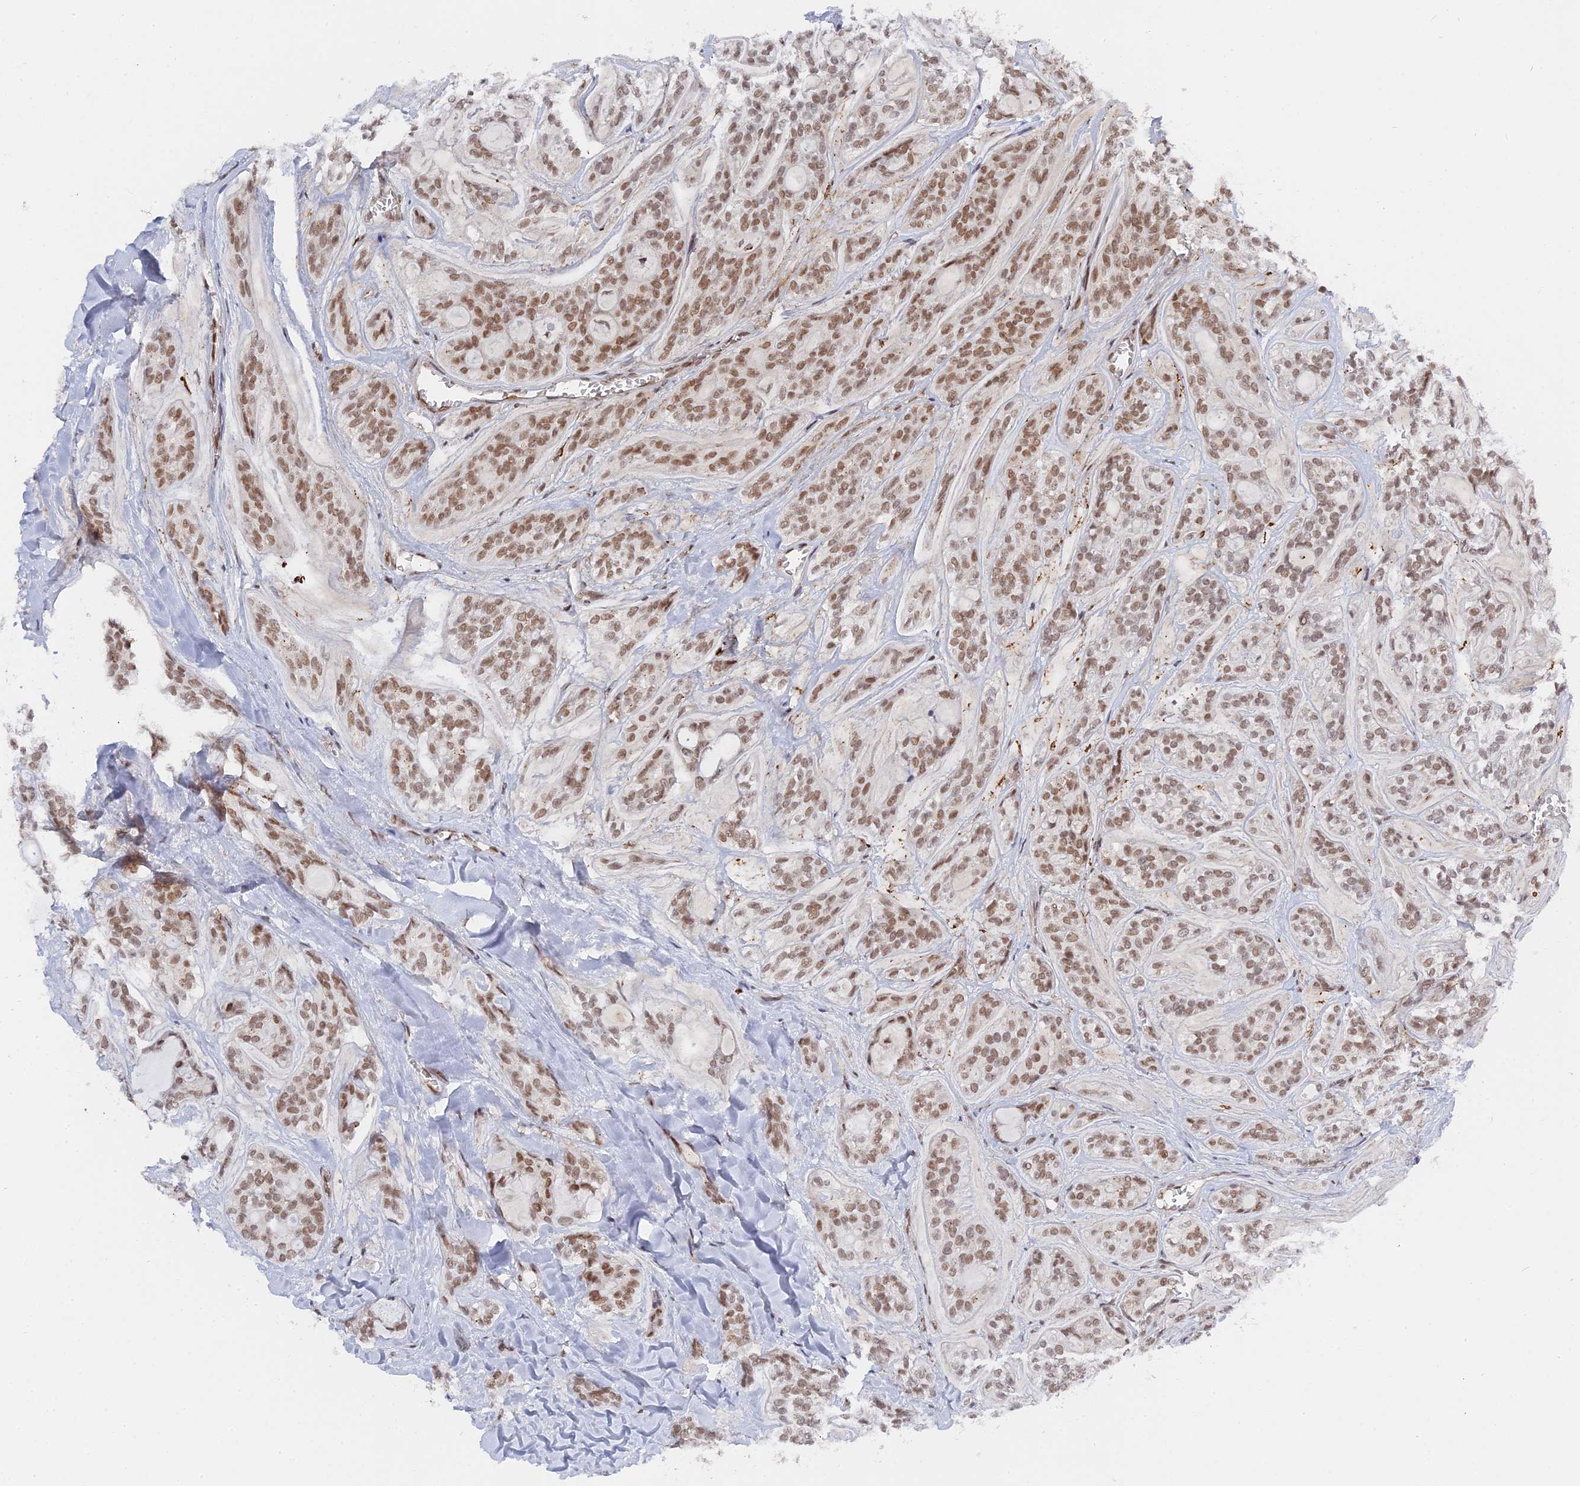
{"staining": {"intensity": "moderate", "quantity": ">75%", "location": "nuclear"}, "tissue": "head and neck cancer", "cell_type": "Tumor cells", "image_type": "cancer", "snomed": [{"axis": "morphology", "description": "Adenocarcinoma, NOS"}, {"axis": "topography", "description": "Head-Neck"}], "caption": "Head and neck adenocarcinoma stained with a brown dye shows moderate nuclear positive positivity in approximately >75% of tumor cells.", "gene": "CCDC85A", "patient": {"sex": "male", "age": 66}}